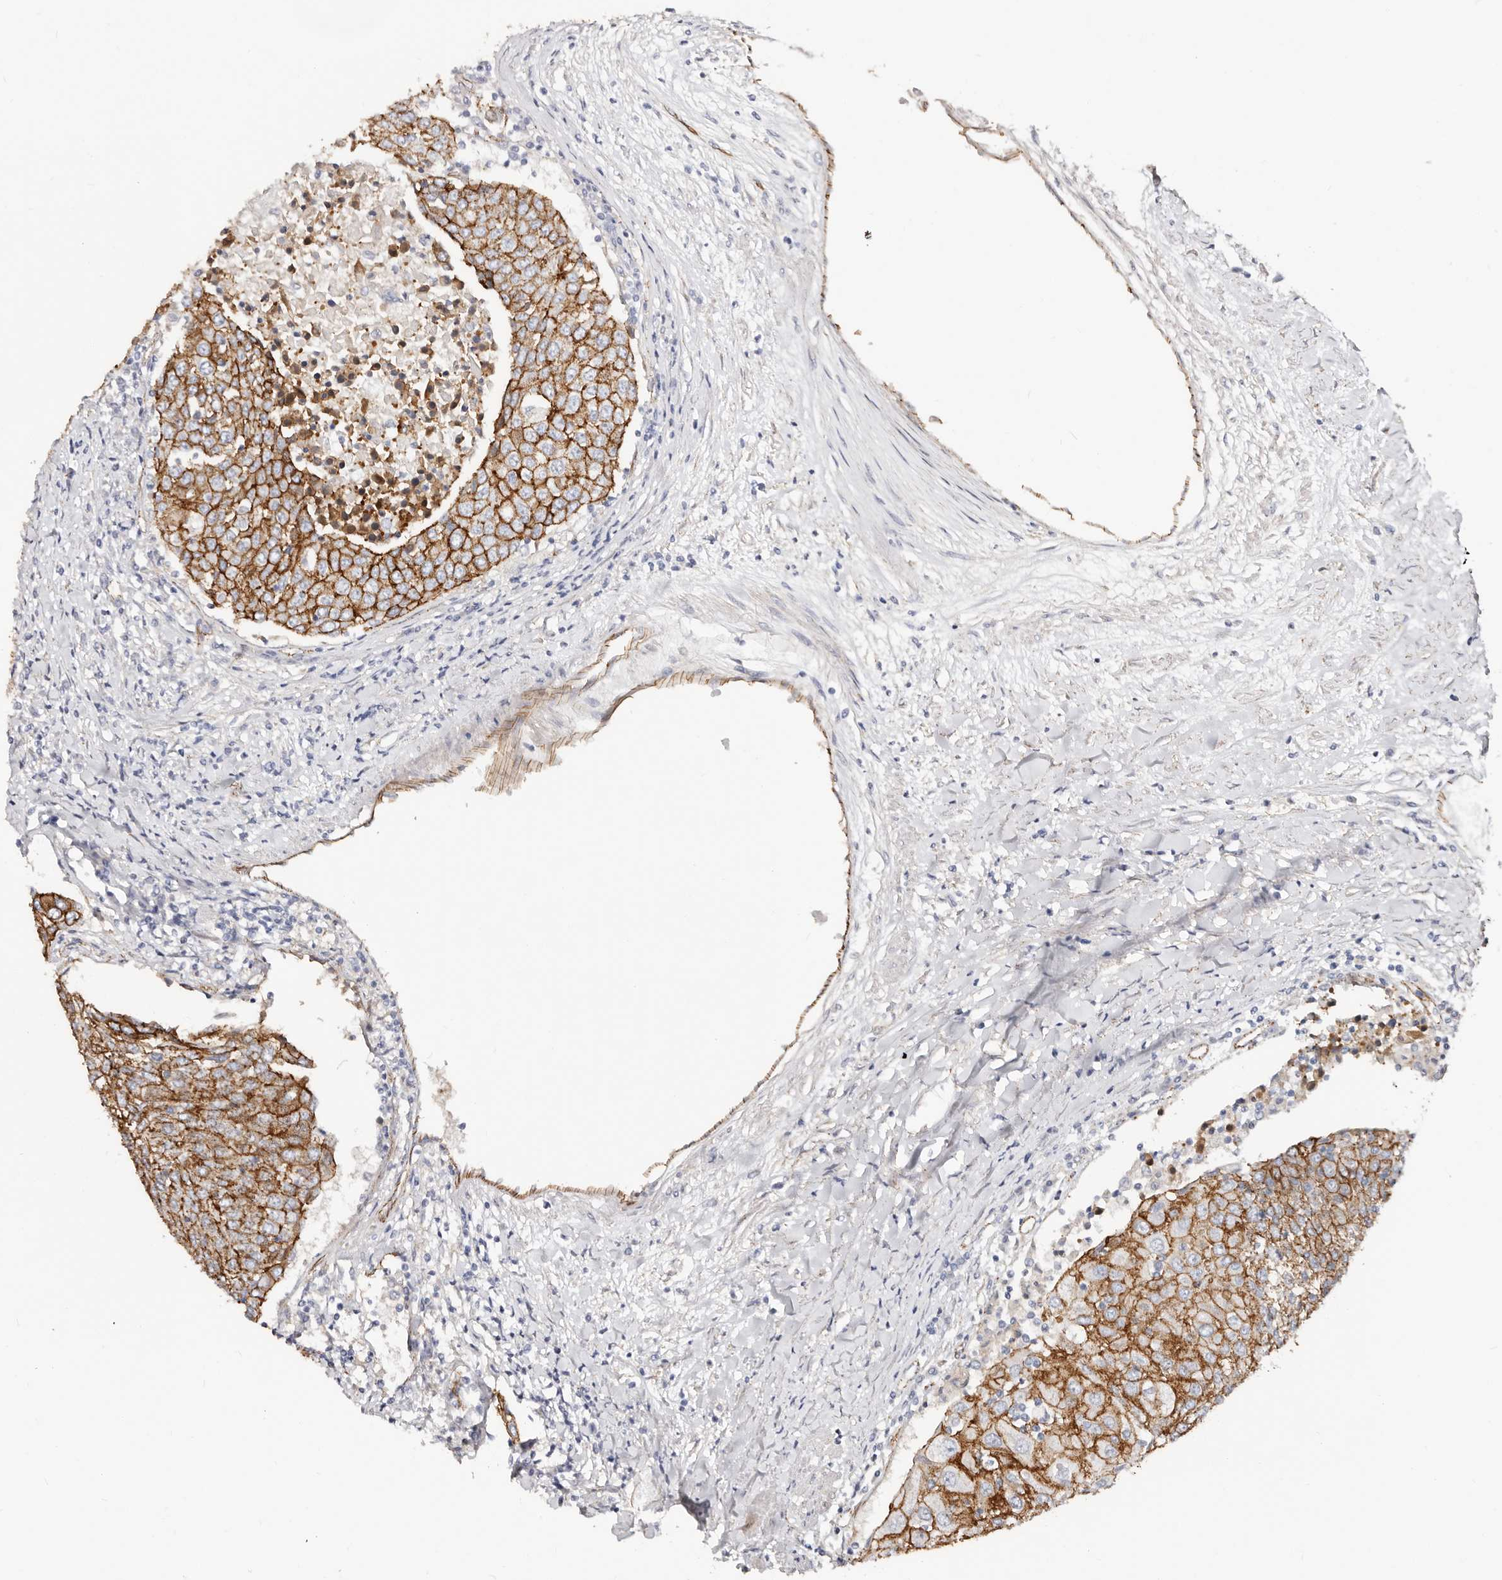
{"staining": {"intensity": "strong", "quantity": ">75%", "location": "cytoplasmic/membranous"}, "tissue": "urothelial cancer", "cell_type": "Tumor cells", "image_type": "cancer", "snomed": [{"axis": "morphology", "description": "Urothelial carcinoma, High grade"}, {"axis": "topography", "description": "Urinary bladder"}], "caption": "High-grade urothelial carcinoma was stained to show a protein in brown. There is high levels of strong cytoplasmic/membranous staining in about >75% of tumor cells.", "gene": "CTNNB1", "patient": {"sex": "female", "age": 85}}